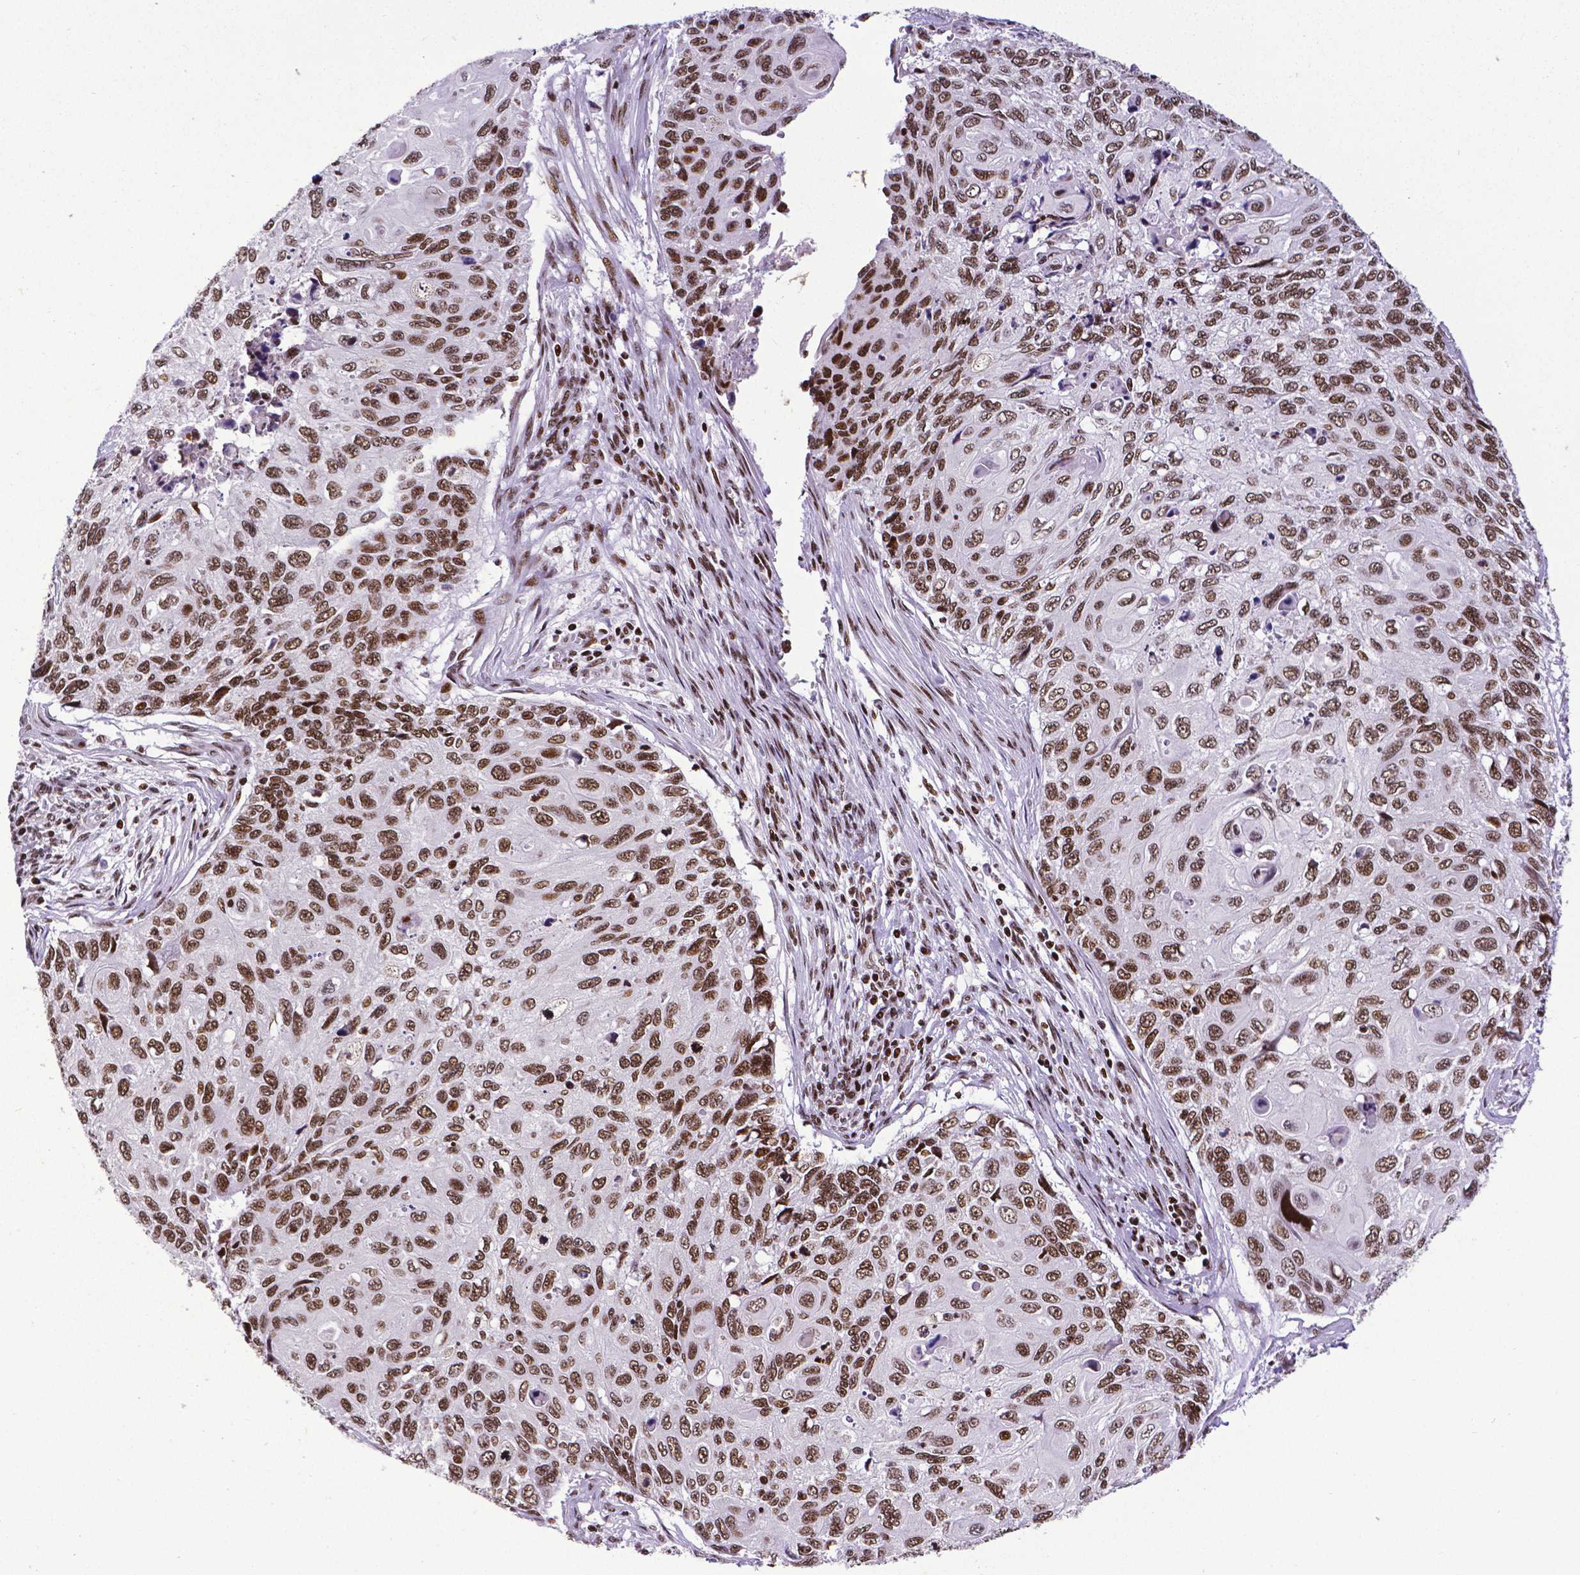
{"staining": {"intensity": "strong", "quantity": ">75%", "location": "nuclear"}, "tissue": "cervical cancer", "cell_type": "Tumor cells", "image_type": "cancer", "snomed": [{"axis": "morphology", "description": "Squamous cell carcinoma, NOS"}, {"axis": "topography", "description": "Cervix"}], "caption": "High-power microscopy captured an IHC image of cervical cancer, revealing strong nuclear positivity in about >75% of tumor cells.", "gene": "CTCF", "patient": {"sex": "female", "age": 70}}